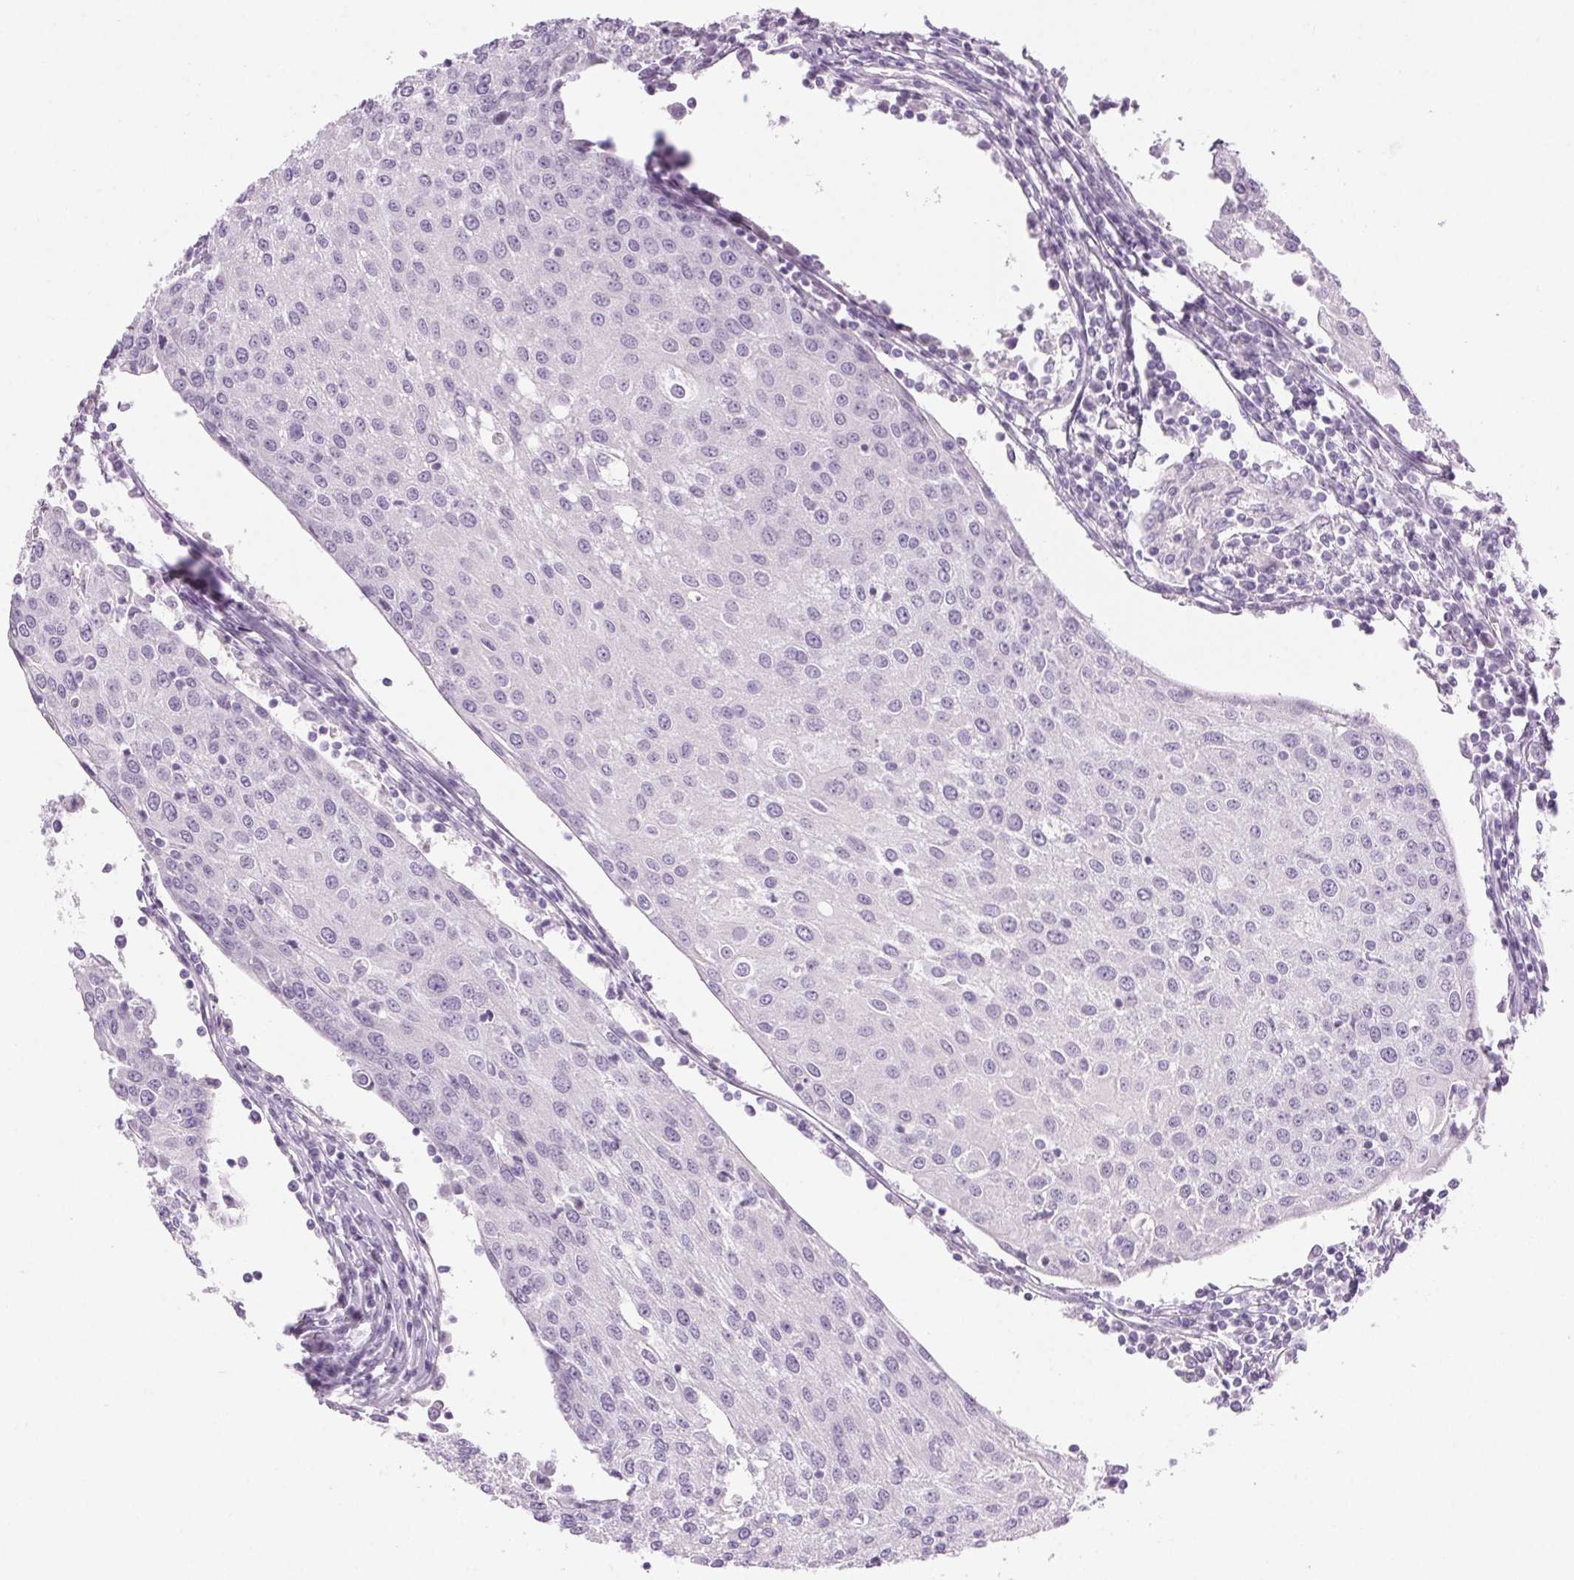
{"staining": {"intensity": "negative", "quantity": "none", "location": "none"}, "tissue": "urothelial cancer", "cell_type": "Tumor cells", "image_type": "cancer", "snomed": [{"axis": "morphology", "description": "Urothelial carcinoma, High grade"}, {"axis": "topography", "description": "Urinary bladder"}], "caption": "High-grade urothelial carcinoma stained for a protein using IHC exhibits no expression tumor cells.", "gene": "LRP2", "patient": {"sex": "female", "age": 85}}